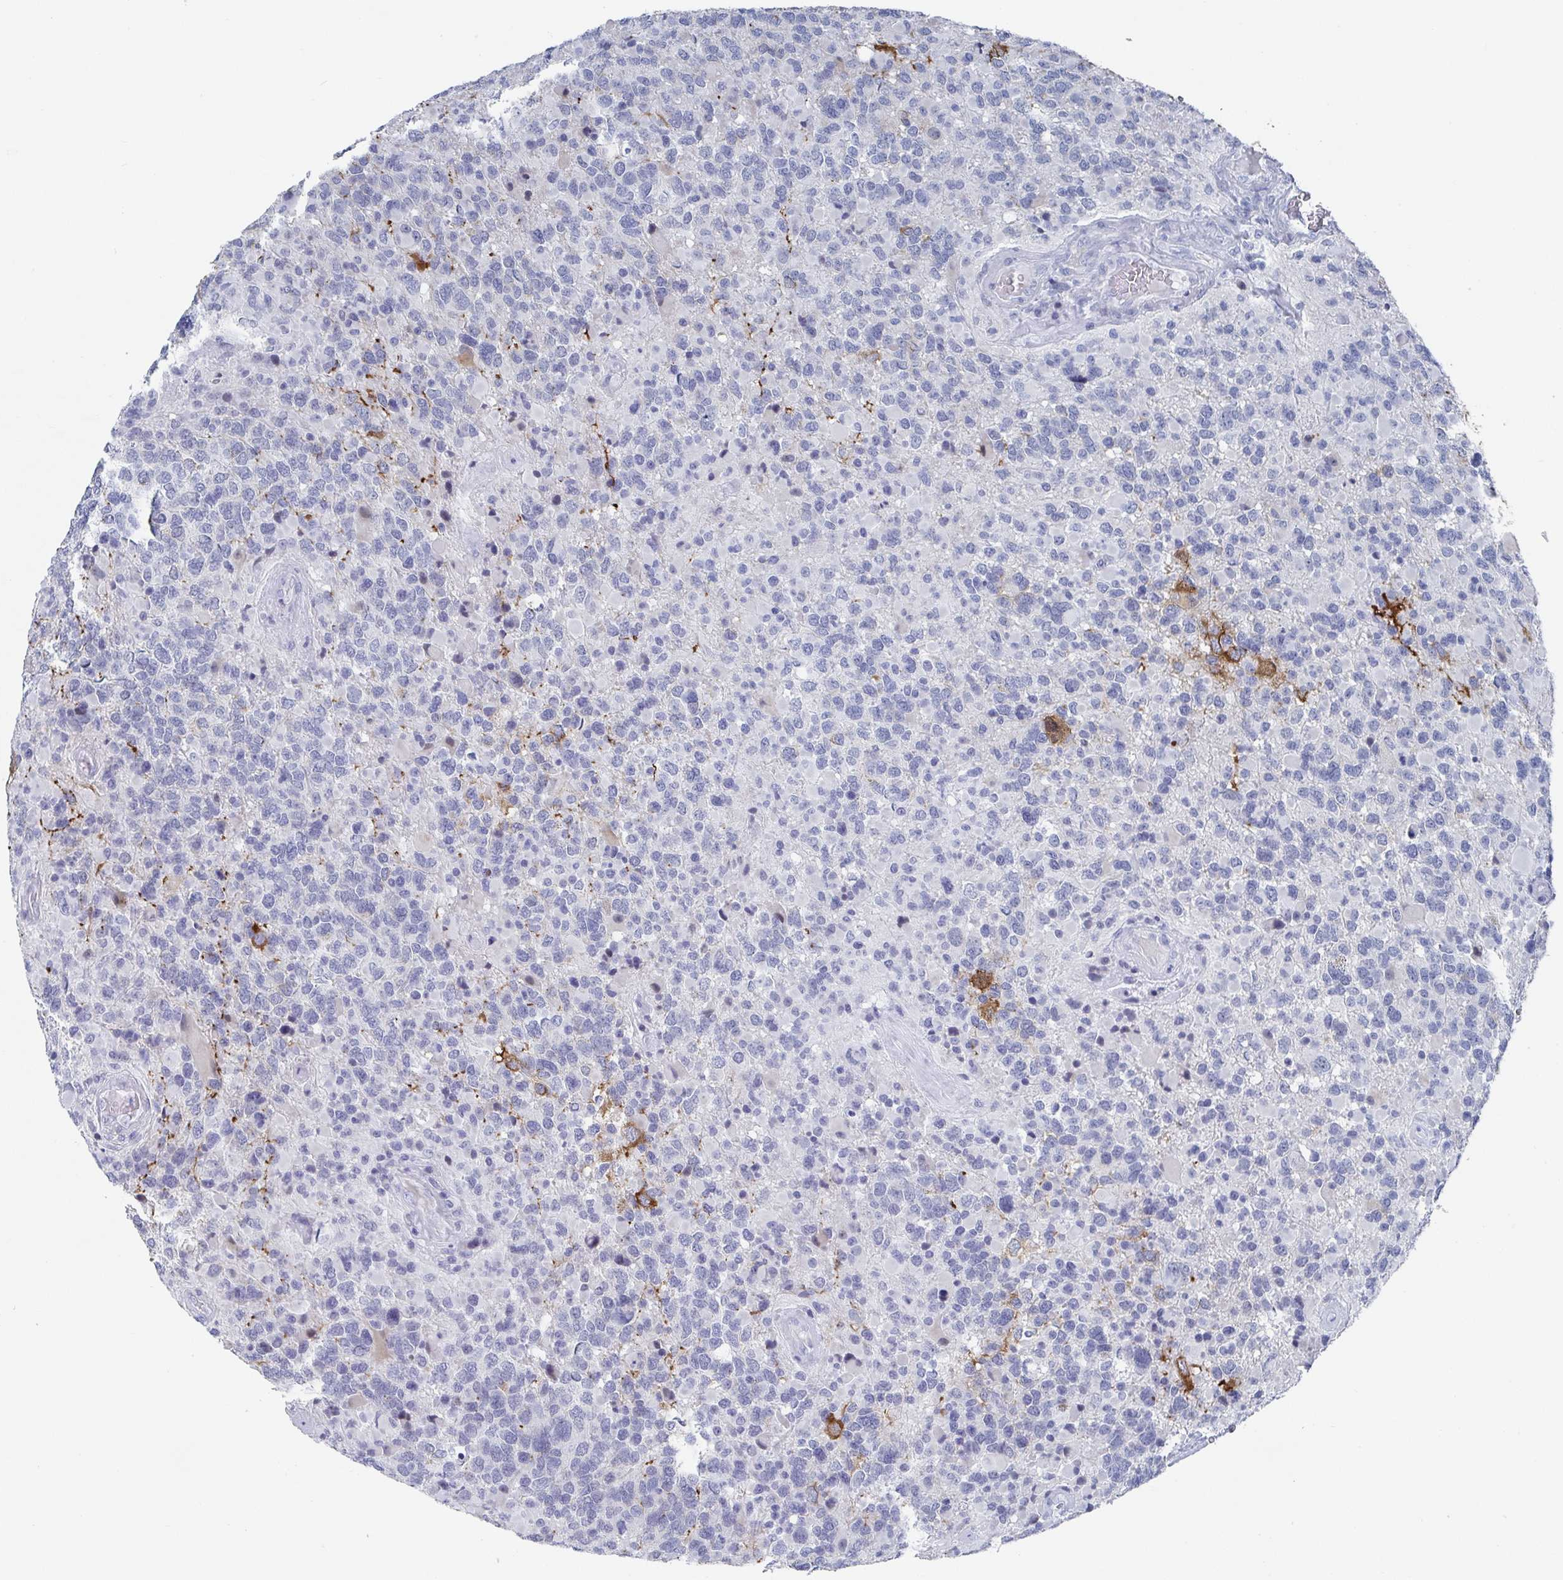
{"staining": {"intensity": "weak", "quantity": "<25%", "location": "cytoplasmic/membranous"}, "tissue": "glioma", "cell_type": "Tumor cells", "image_type": "cancer", "snomed": [{"axis": "morphology", "description": "Glioma, malignant, High grade"}, {"axis": "topography", "description": "Brain"}], "caption": "The image shows no significant staining in tumor cells of glioma. The staining is performed using DAB brown chromogen with nuclei counter-stained in using hematoxylin.", "gene": "CAMKV", "patient": {"sex": "female", "age": 40}}